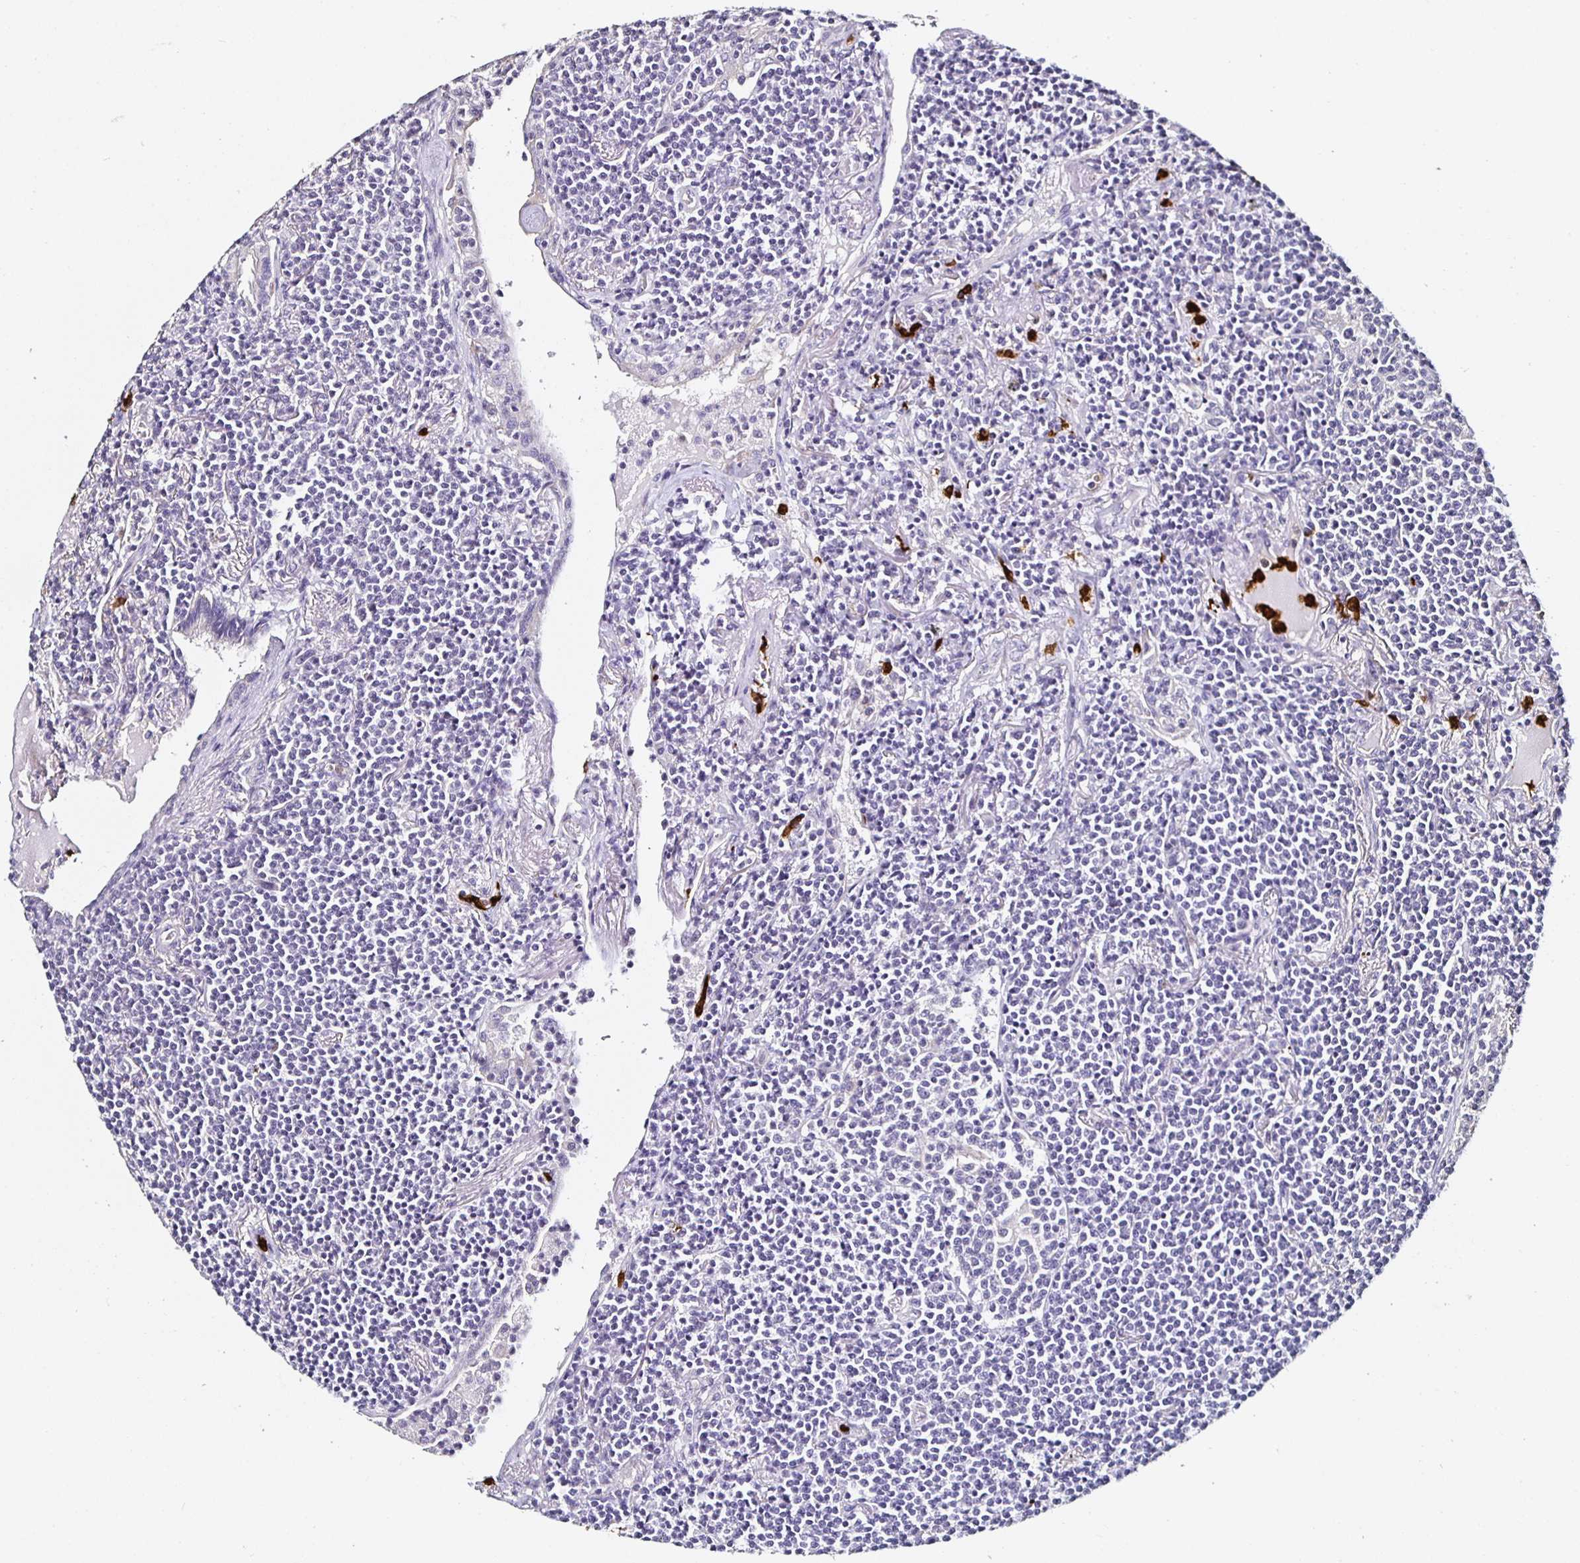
{"staining": {"intensity": "negative", "quantity": "none", "location": "none"}, "tissue": "lymphoma", "cell_type": "Tumor cells", "image_type": "cancer", "snomed": [{"axis": "morphology", "description": "Malignant lymphoma, non-Hodgkin's type, Low grade"}, {"axis": "topography", "description": "Lung"}], "caption": "An image of human lymphoma is negative for staining in tumor cells.", "gene": "TLR4", "patient": {"sex": "female", "age": 71}}